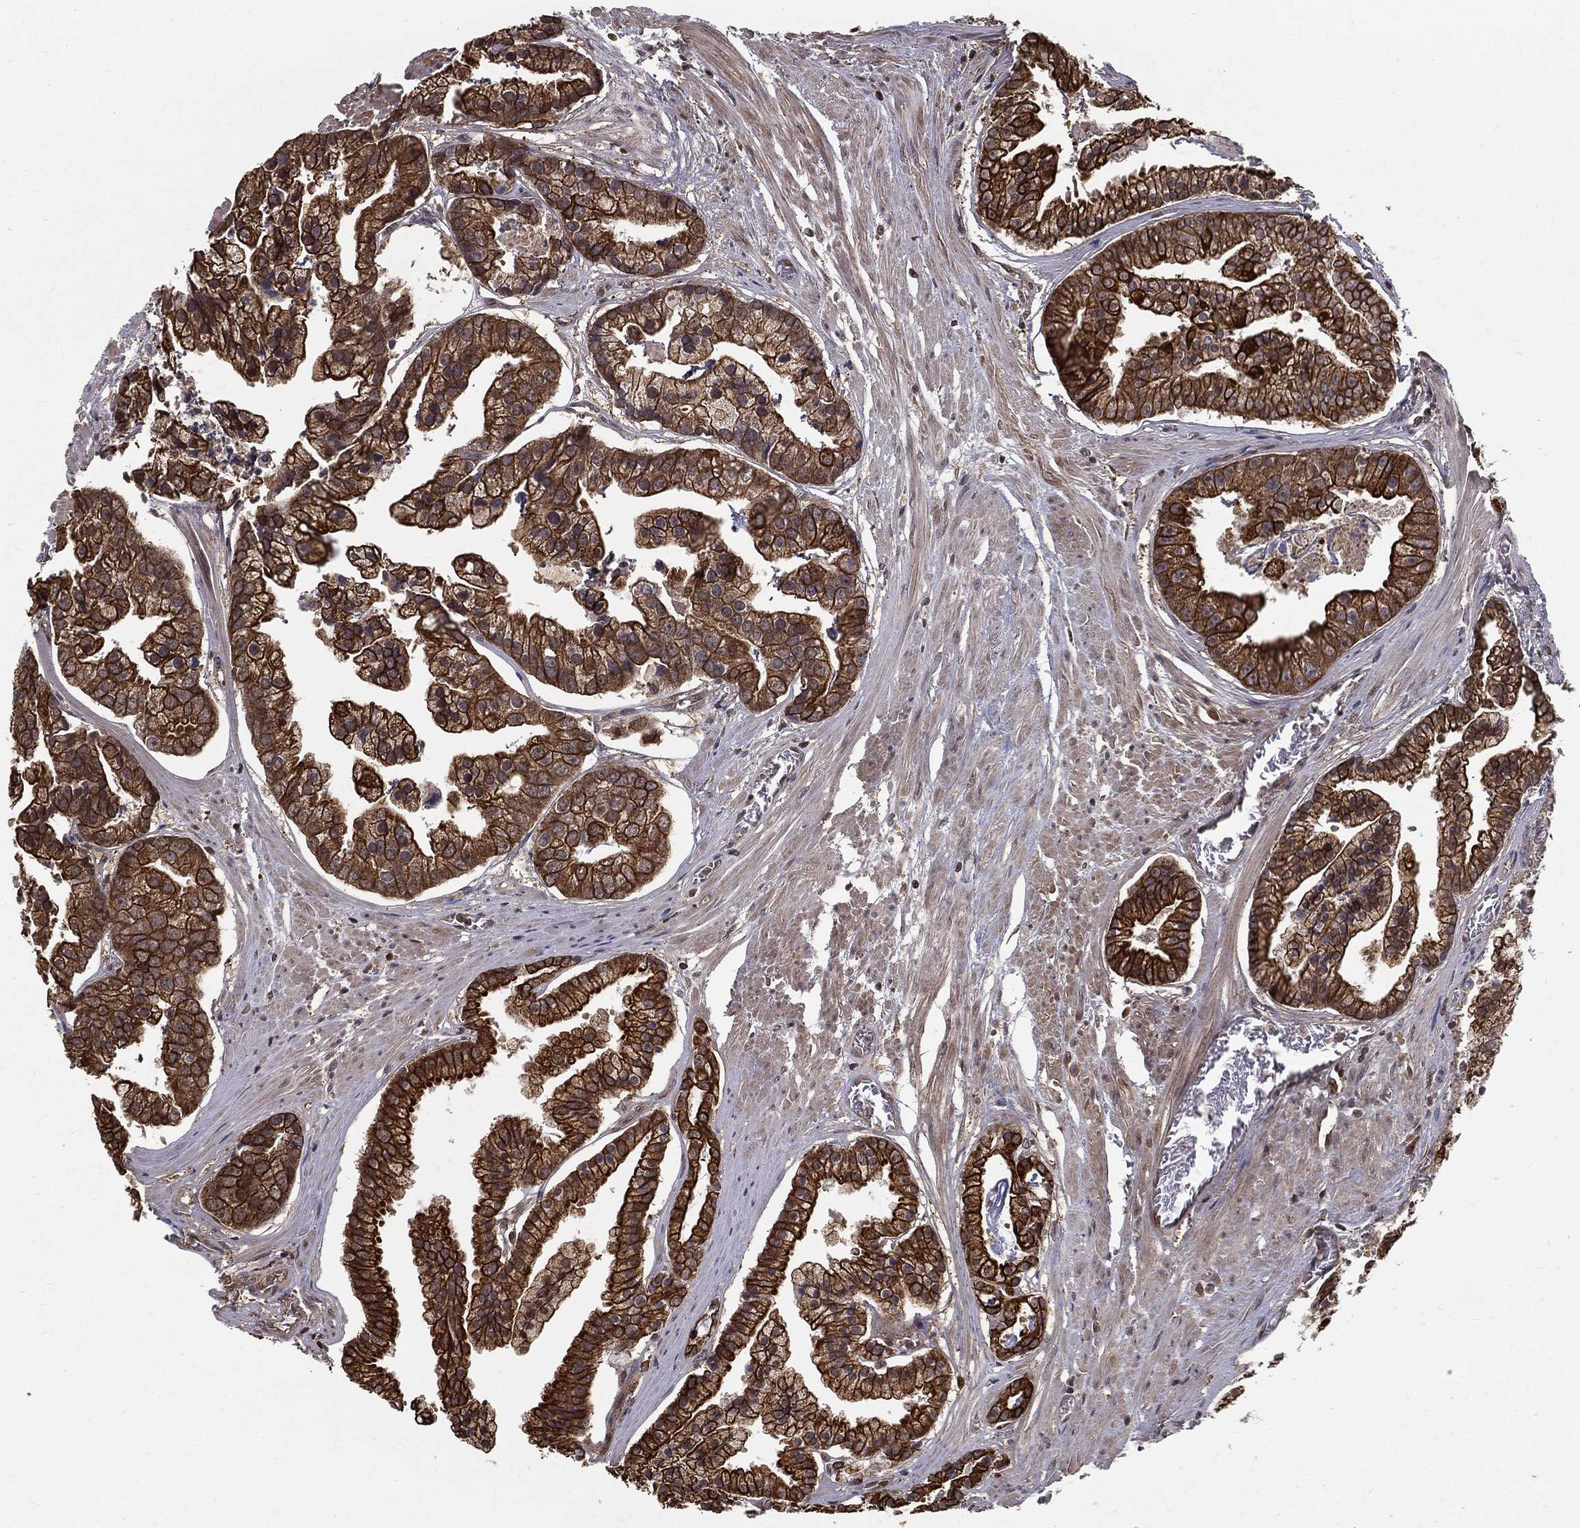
{"staining": {"intensity": "strong", "quantity": ">75%", "location": "cytoplasmic/membranous"}, "tissue": "prostate cancer", "cell_type": "Tumor cells", "image_type": "cancer", "snomed": [{"axis": "morphology", "description": "Adenocarcinoma, NOS"}, {"axis": "topography", "description": "Prostate and seminal vesicle, NOS"}, {"axis": "topography", "description": "Prostate"}], "caption": "A brown stain labels strong cytoplasmic/membranous expression of a protein in prostate cancer tumor cells.", "gene": "SLC6A6", "patient": {"sex": "male", "age": 44}}